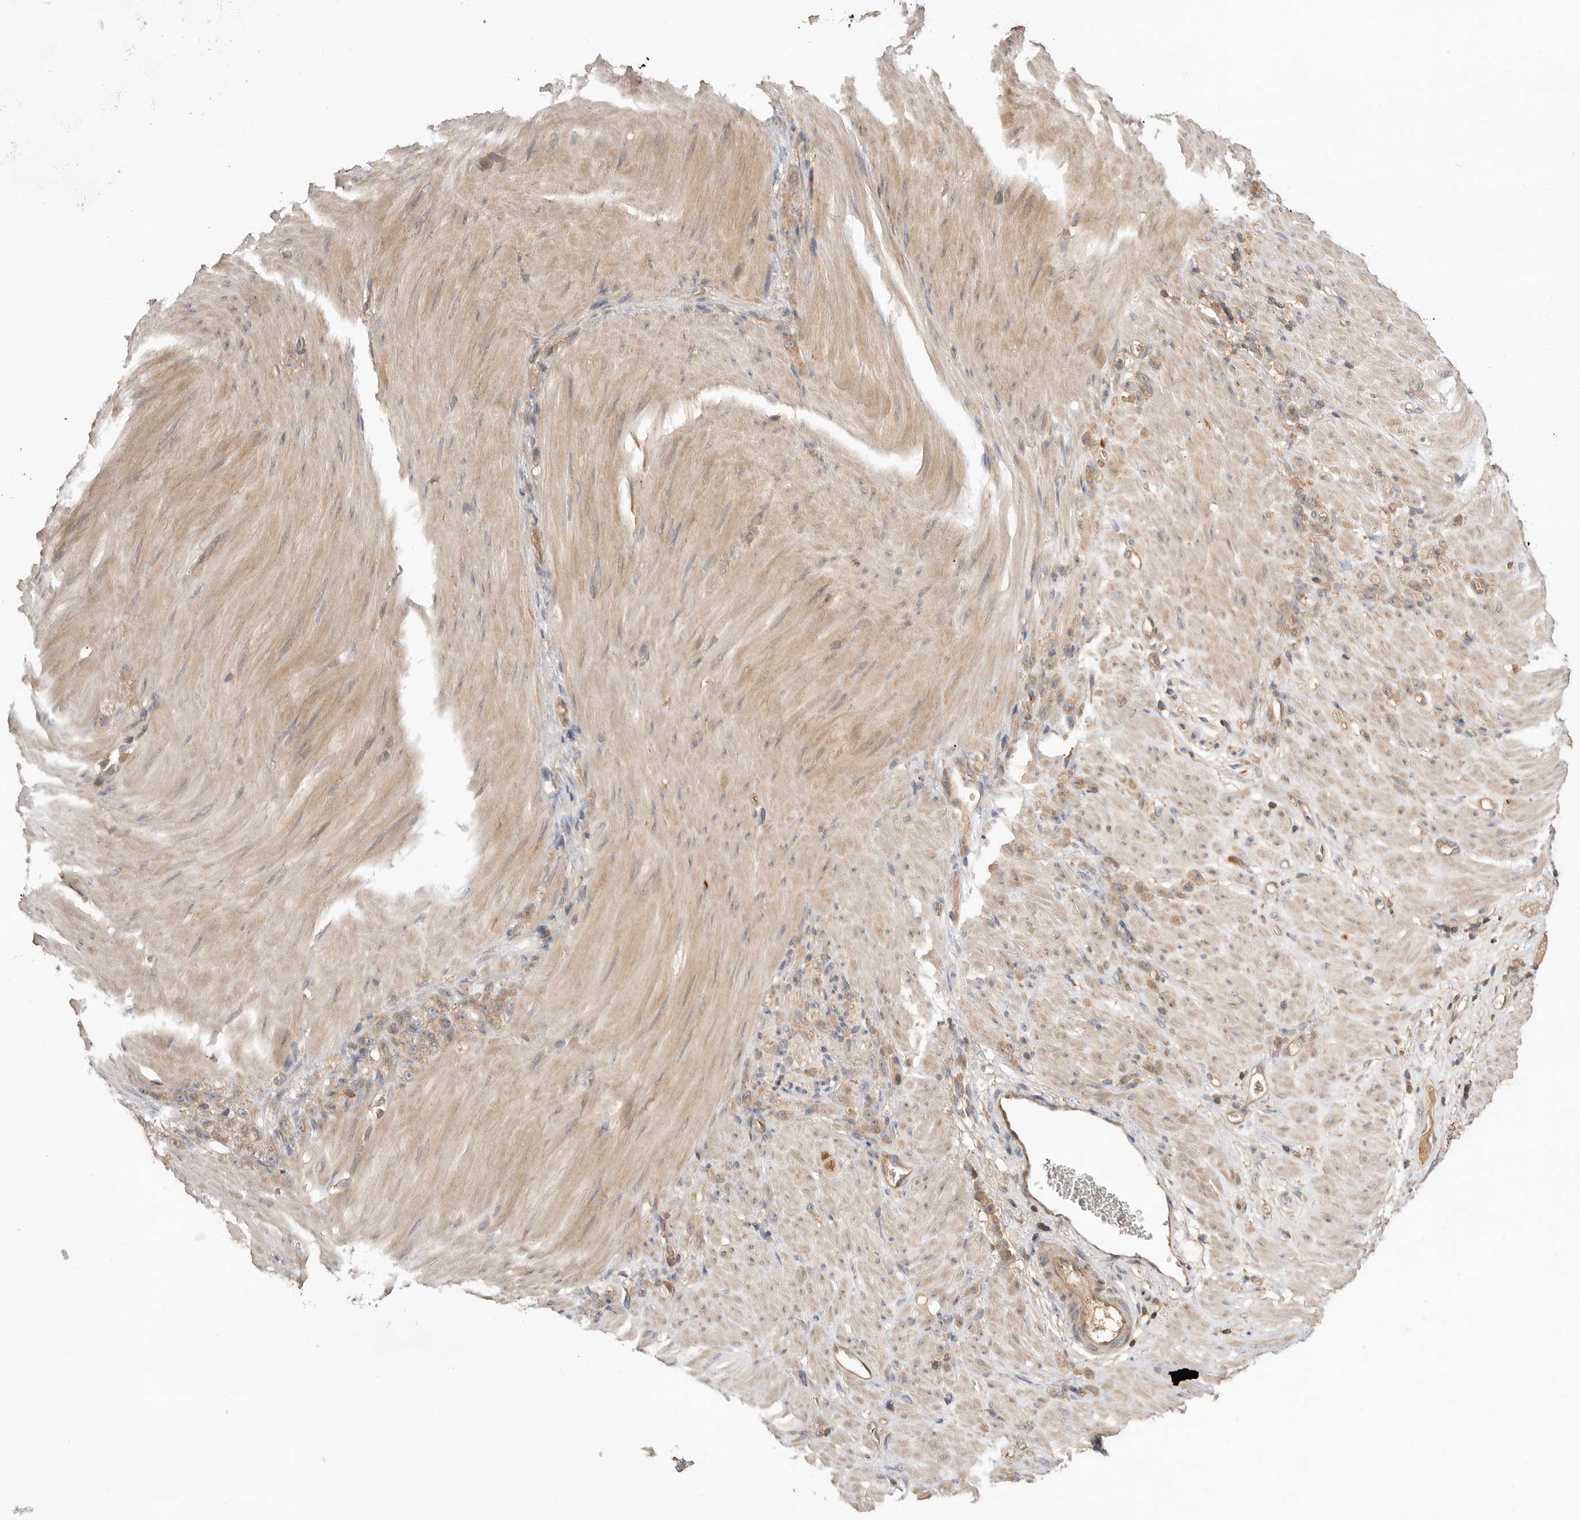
{"staining": {"intensity": "moderate", "quantity": ">75%", "location": "cytoplasmic/membranous"}, "tissue": "stomach cancer", "cell_type": "Tumor cells", "image_type": "cancer", "snomed": [{"axis": "morphology", "description": "Normal tissue, NOS"}, {"axis": "morphology", "description": "Adenocarcinoma, NOS"}, {"axis": "topography", "description": "Stomach"}], "caption": "Immunohistochemical staining of human stomach cancer displays medium levels of moderate cytoplasmic/membranous protein positivity in approximately >75% of tumor cells. (DAB (3,3'-diaminobenzidine) IHC, brown staining for protein, blue staining for nuclei).", "gene": "CLDN12", "patient": {"sex": "male", "age": 82}}